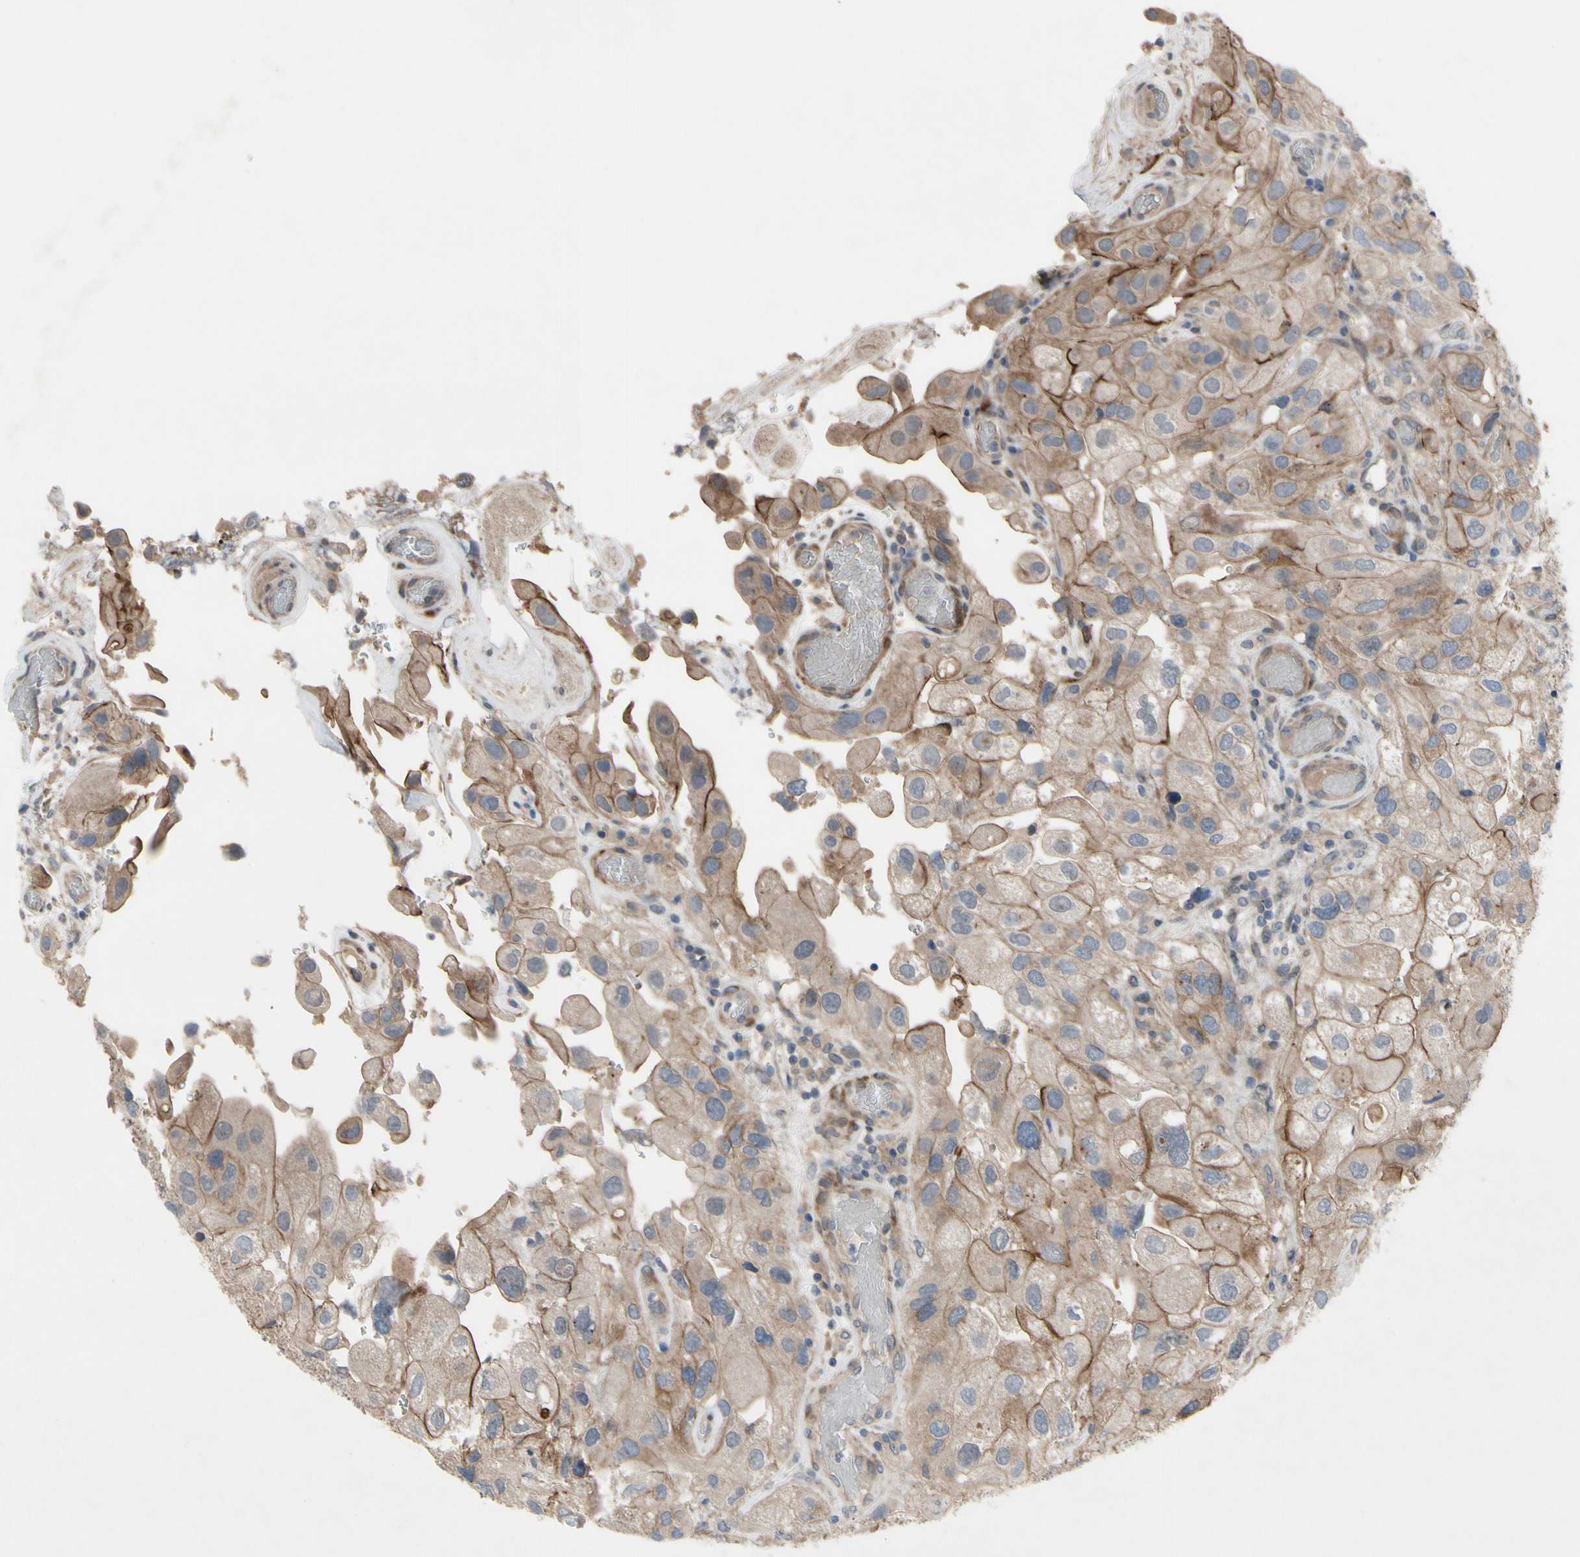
{"staining": {"intensity": "moderate", "quantity": ">75%", "location": "cytoplasmic/membranous"}, "tissue": "urothelial cancer", "cell_type": "Tumor cells", "image_type": "cancer", "snomed": [{"axis": "morphology", "description": "Urothelial carcinoma, High grade"}, {"axis": "topography", "description": "Urinary bladder"}], "caption": "A brown stain highlights moderate cytoplasmic/membranous expression of a protein in human urothelial cancer tumor cells.", "gene": "OAZ1", "patient": {"sex": "female", "age": 64}}